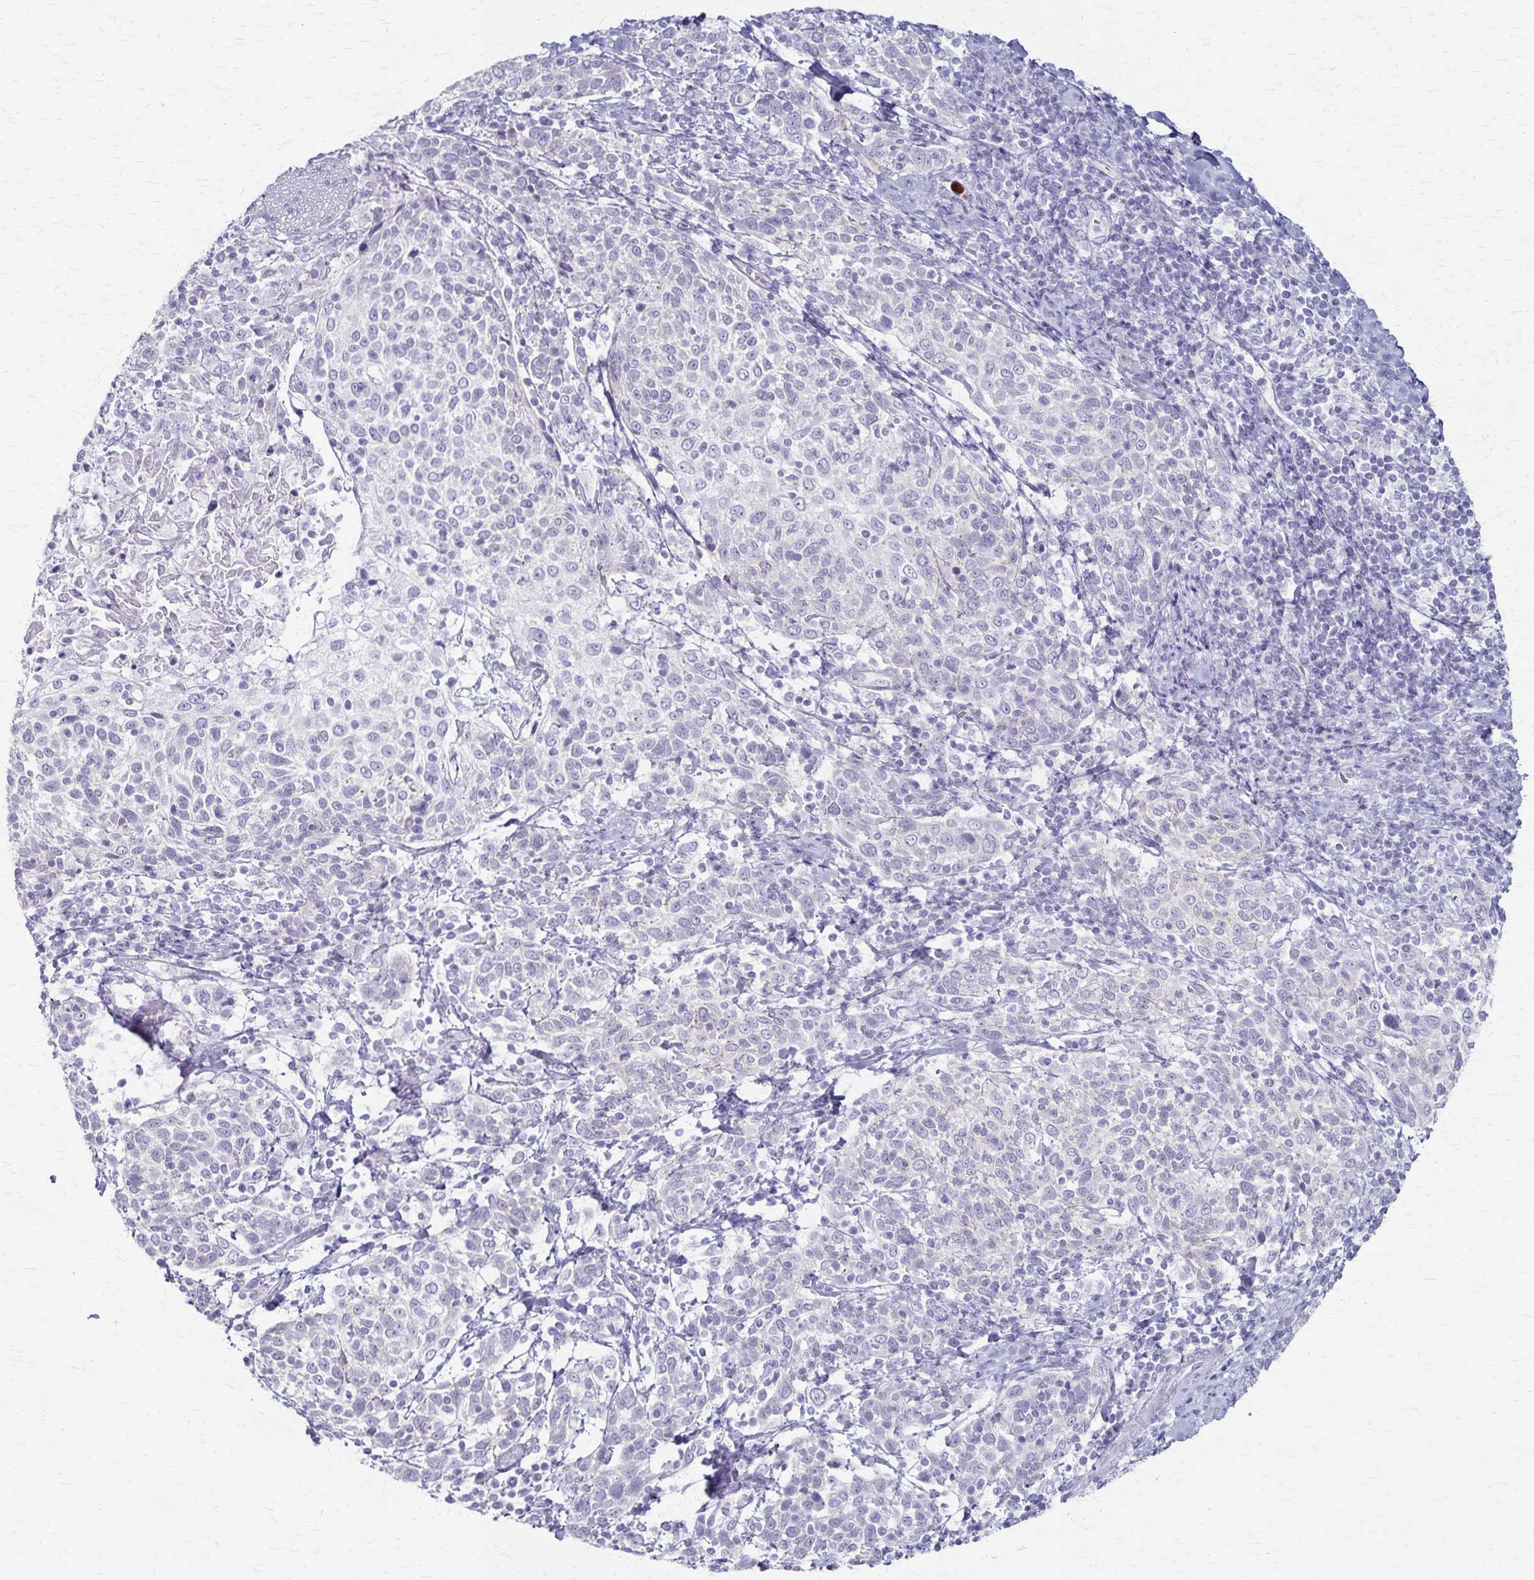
{"staining": {"intensity": "negative", "quantity": "none", "location": "none"}, "tissue": "cervical cancer", "cell_type": "Tumor cells", "image_type": "cancer", "snomed": [{"axis": "morphology", "description": "Squamous cell carcinoma, NOS"}, {"axis": "topography", "description": "Cervix"}], "caption": "Immunohistochemistry of cervical squamous cell carcinoma exhibits no positivity in tumor cells.", "gene": "RASL10B", "patient": {"sex": "female", "age": 61}}